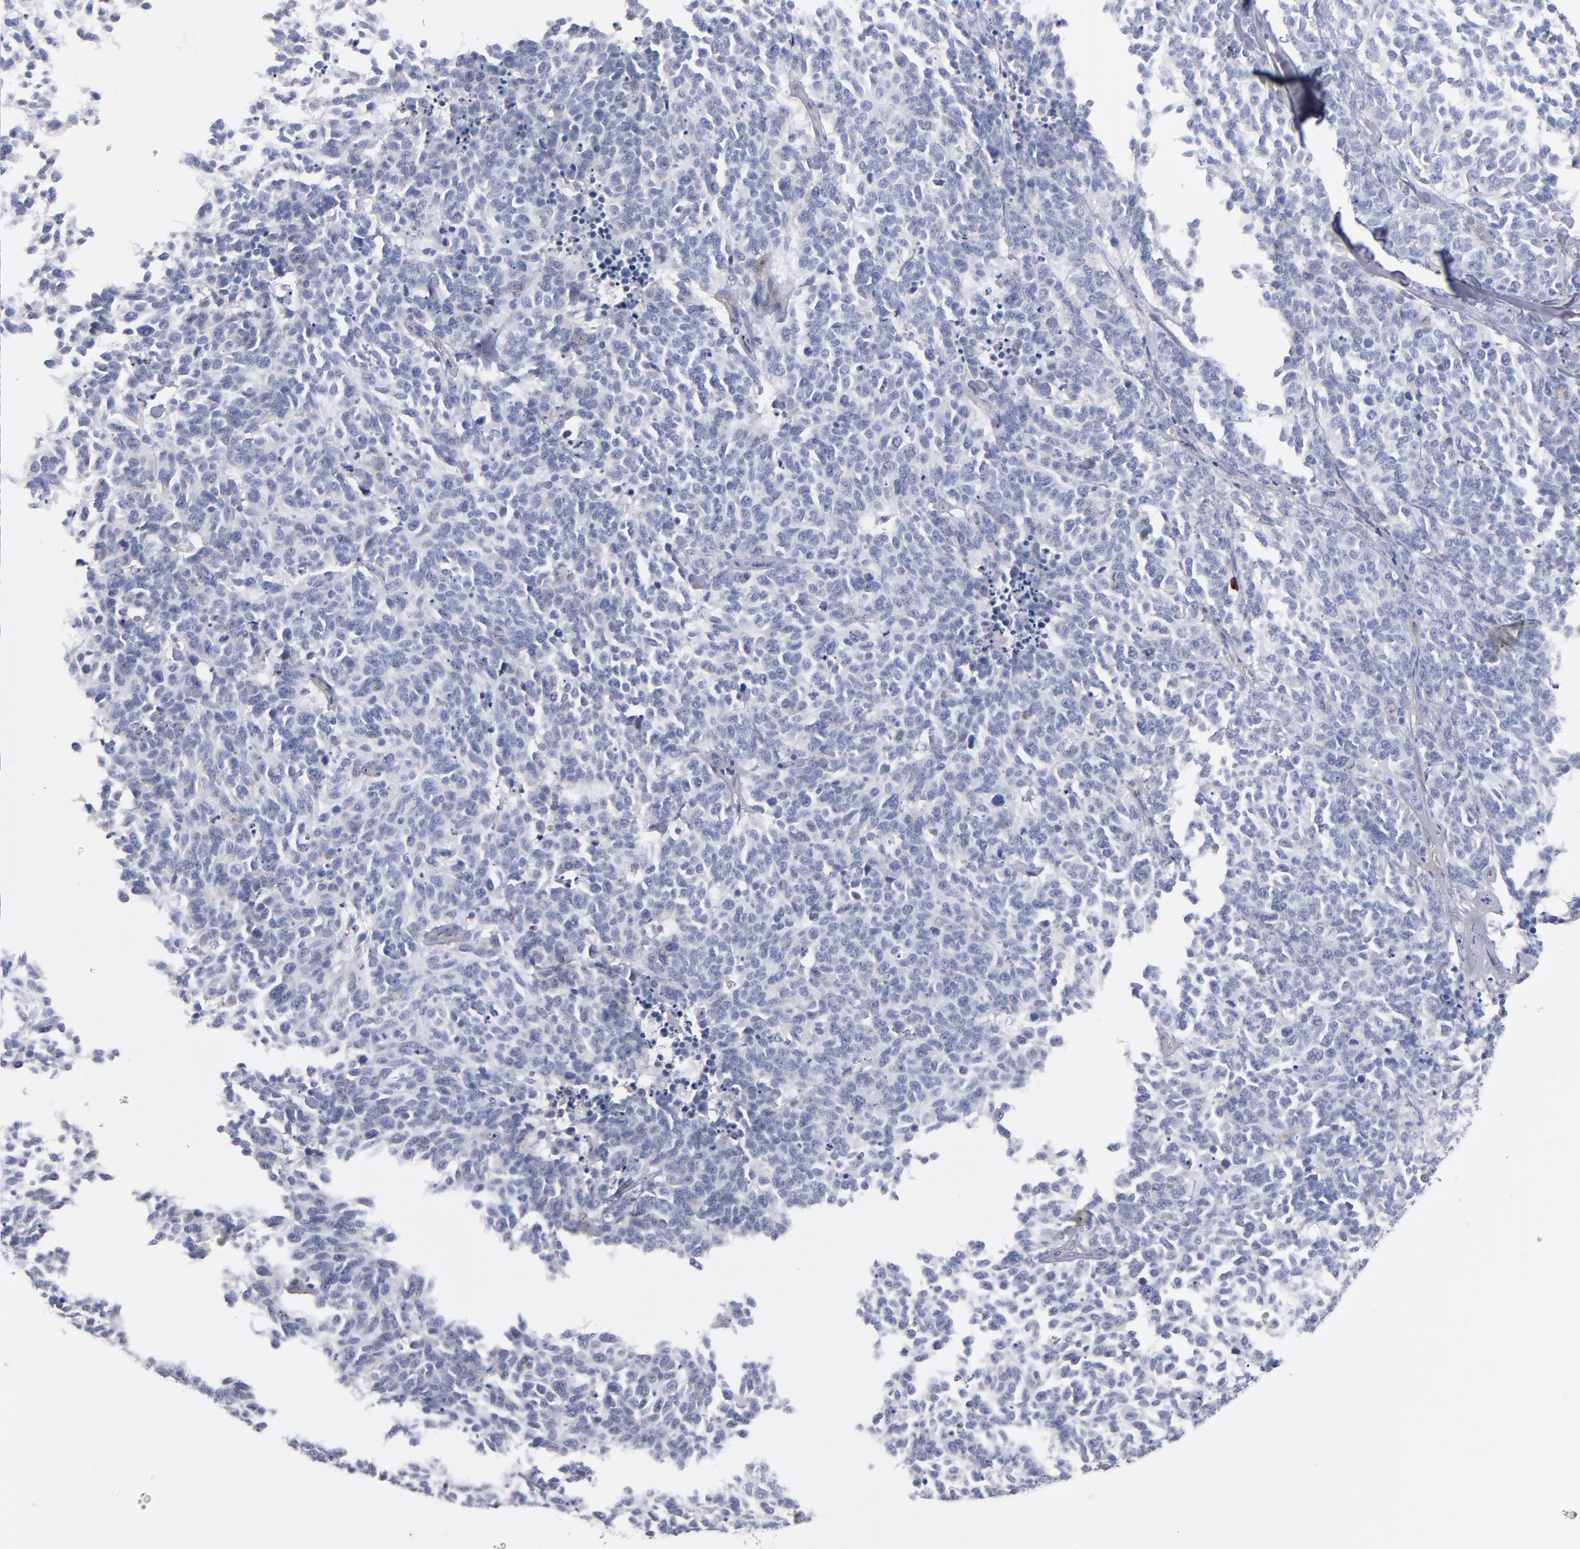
{"staining": {"intensity": "negative", "quantity": "none", "location": "none"}, "tissue": "lung cancer", "cell_type": "Tumor cells", "image_type": "cancer", "snomed": [{"axis": "morphology", "description": "Neoplasm, malignant, NOS"}, {"axis": "topography", "description": "Lung"}], "caption": "Lung cancer was stained to show a protein in brown. There is no significant positivity in tumor cells. (IHC, brightfield microscopy, high magnification).", "gene": "PLSCR4", "patient": {"sex": "female", "age": 58}}